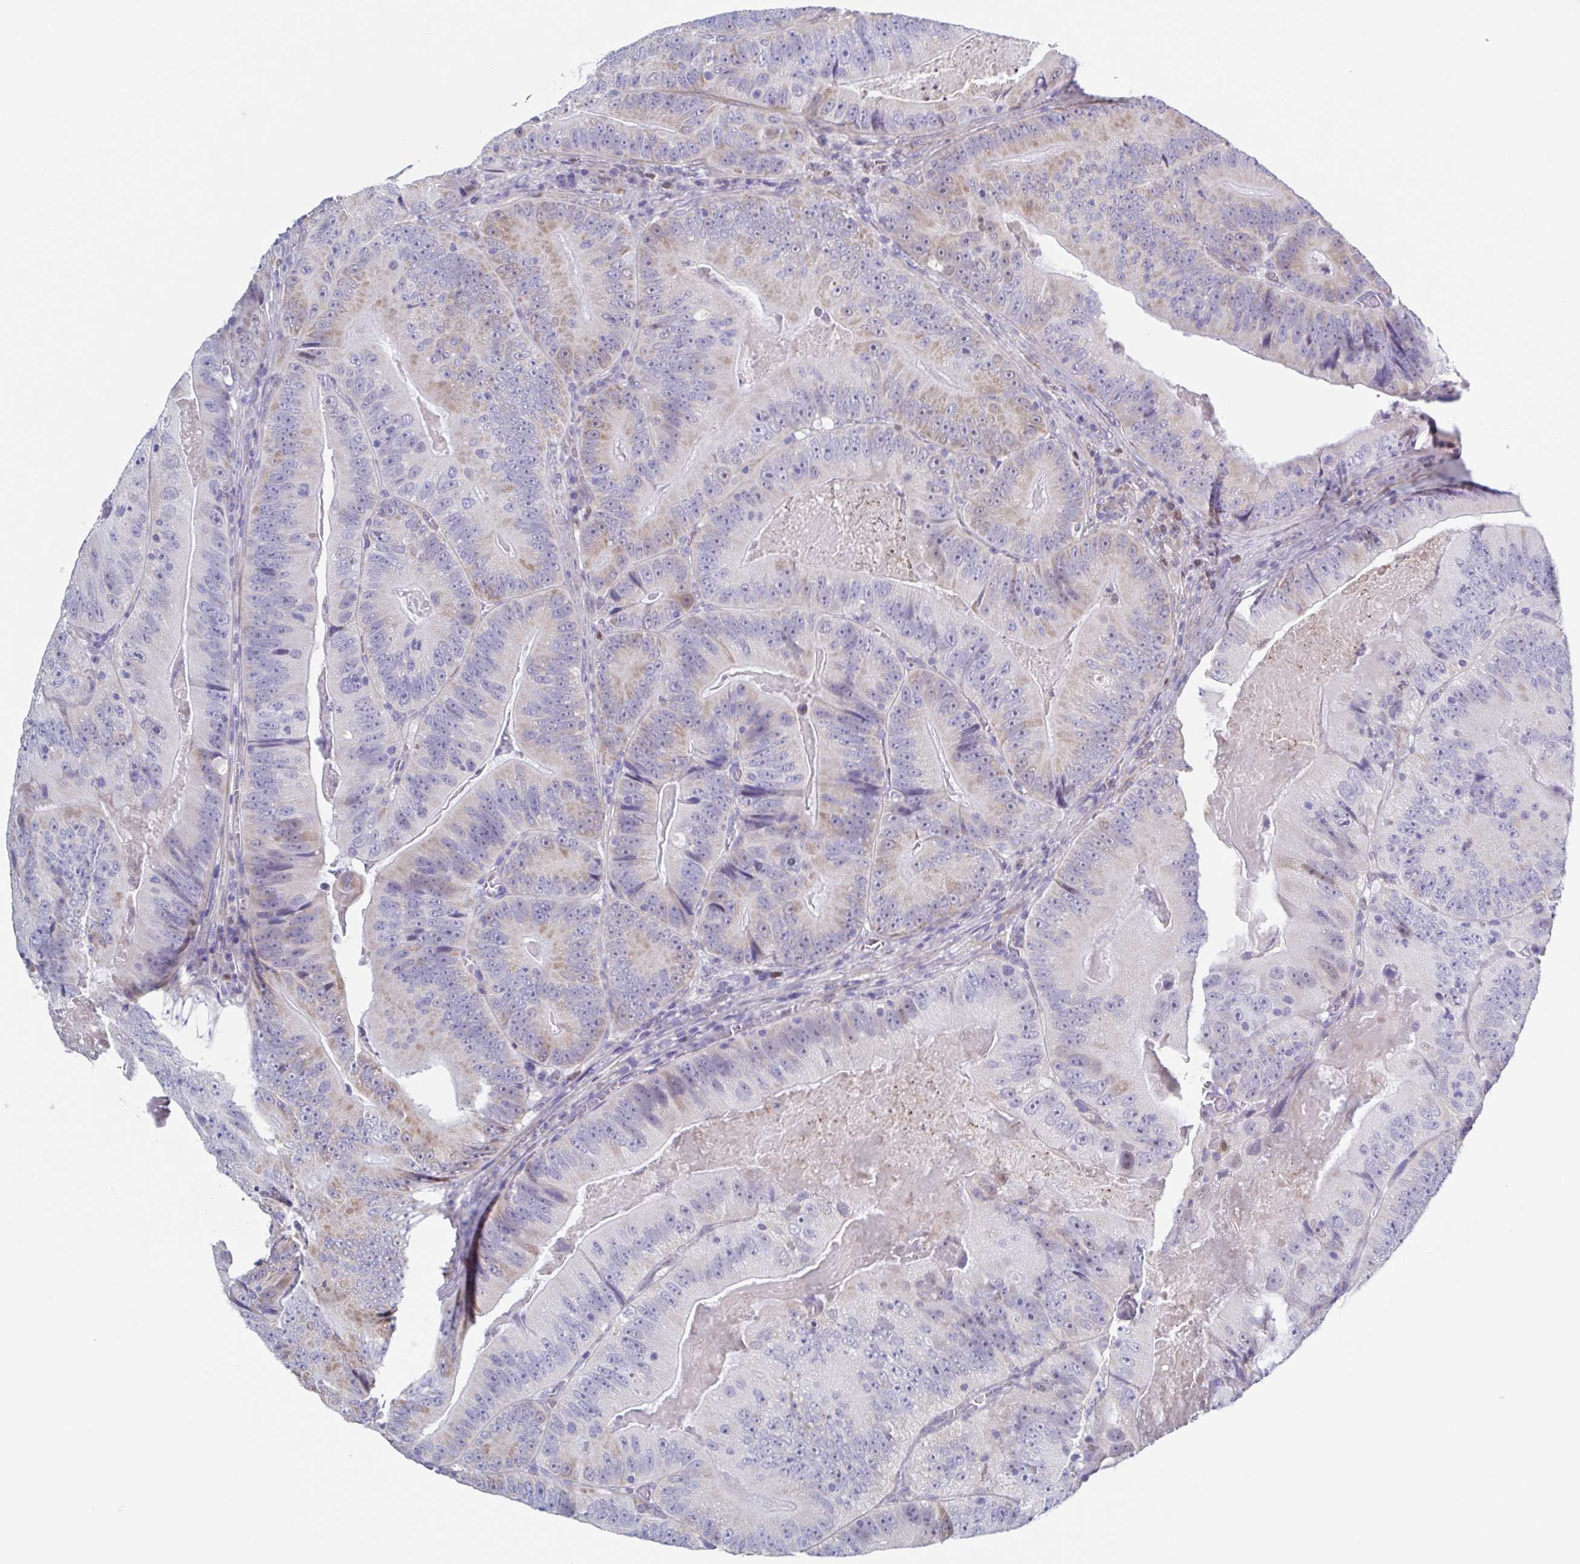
{"staining": {"intensity": "weak", "quantity": "<25%", "location": "cytoplasmic/membranous"}, "tissue": "colorectal cancer", "cell_type": "Tumor cells", "image_type": "cancer", "snomed": [{"axis": "morphology", "description": "Adenocarcinoma, NOS"}, {"axis": "topography", "description": "Colon"}], "caption": "Colorectal cancer was stained to show a protein in brown. There is no significant positivity in tumor cells.", "gene": "PBOV1", "patient": {"sex": "female", "age": 86}}